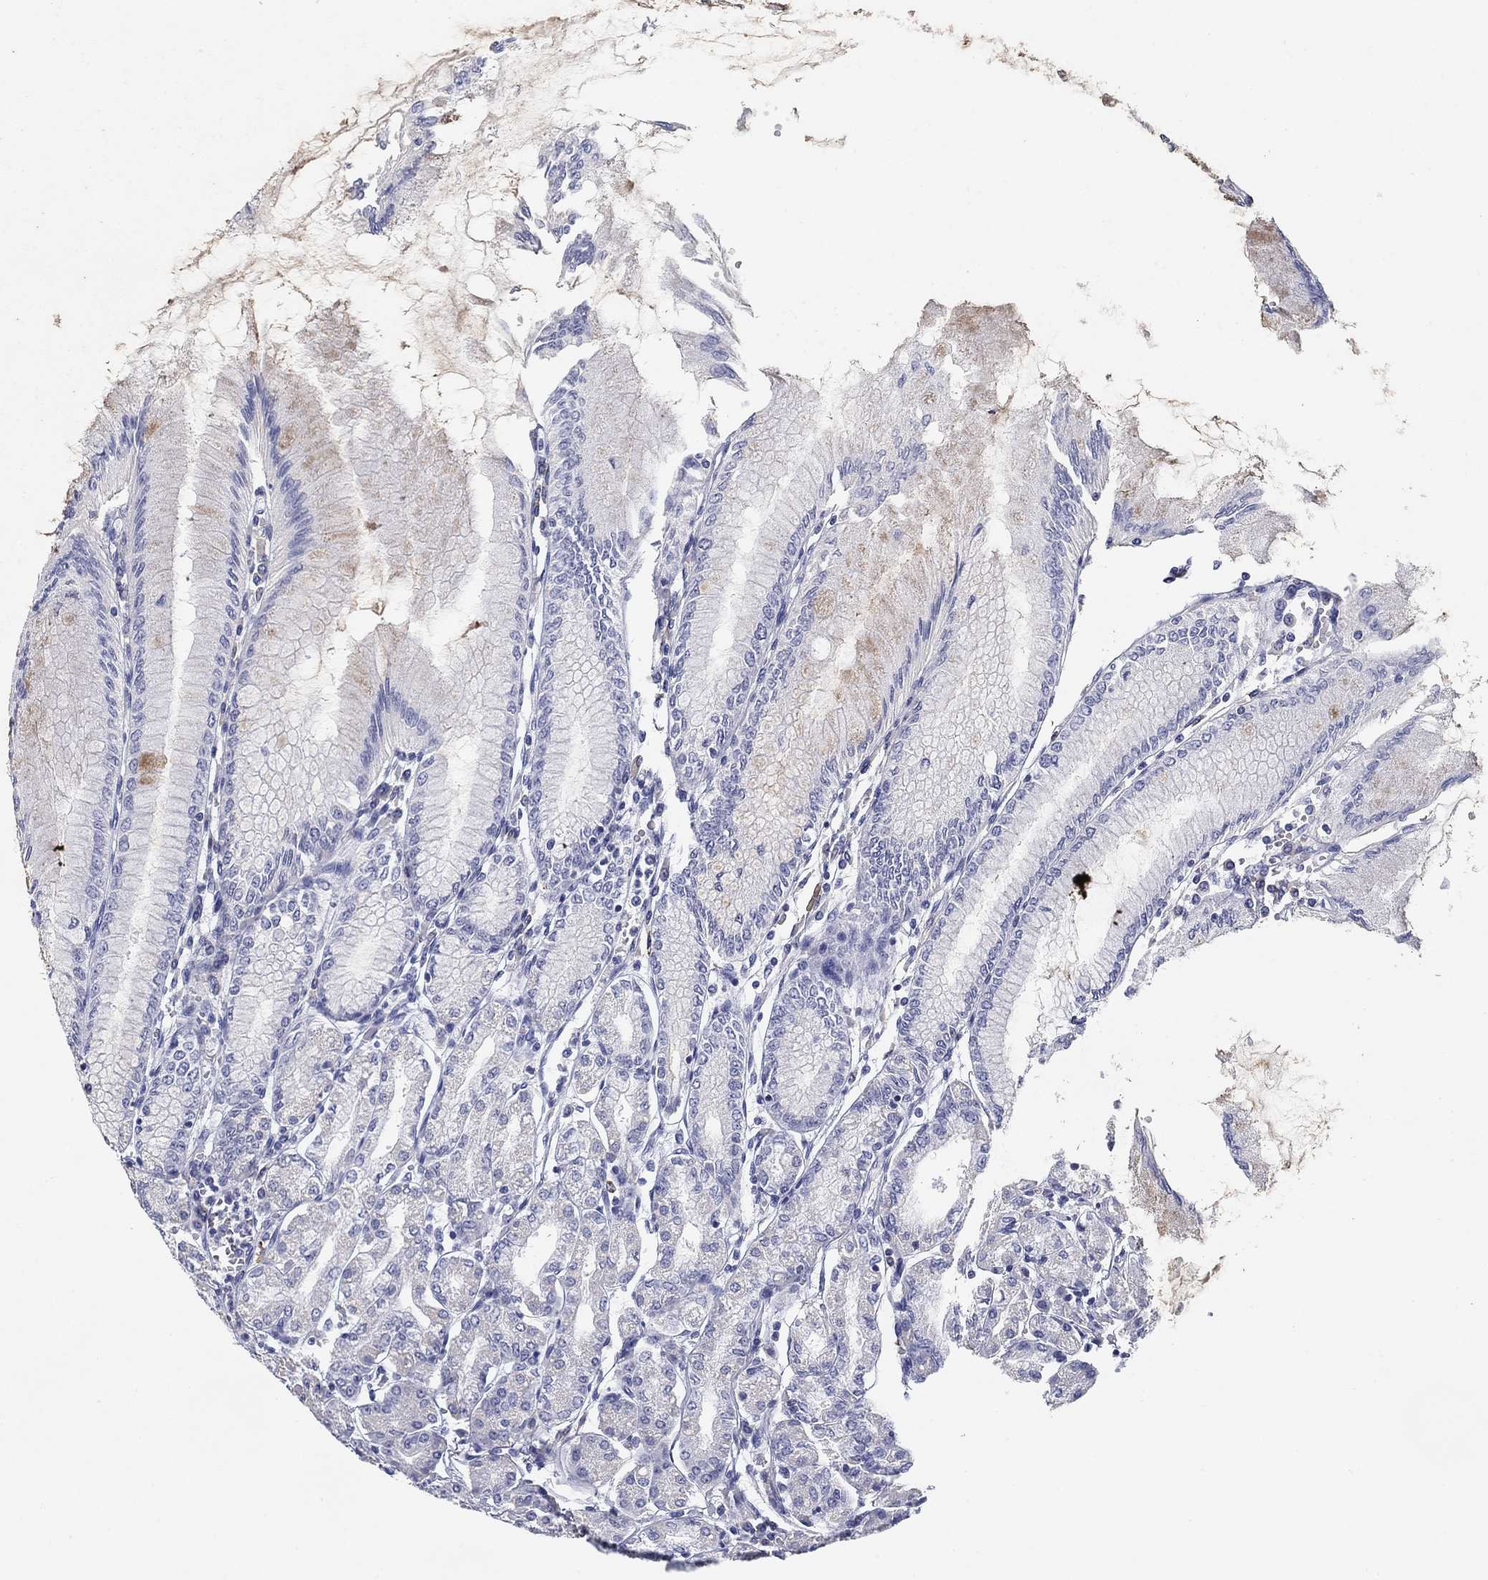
{"staining": {"intensity": "negative", "quantity": "none", "location": "none"}, "tissue": "stomach", "cell_type": "Glandular cells", "image_type": "normal", "snomed": [{"axis": "morphology", "description": "Normal tissue, NOS"}, {"axis": "topography", "description": "Skeletal muscle"}, {"axis": "topography", "description": "Stomach"}], "caption": "Glandular cells are negative for brown protein staining in unremarkable stomach. Brightfield microscopy of IHC stained with DAB (brown) and hematoxylin (blue), captured at high magnification.", "gene": "CD79B", "patient": {"sex": "female", "age": 57}}